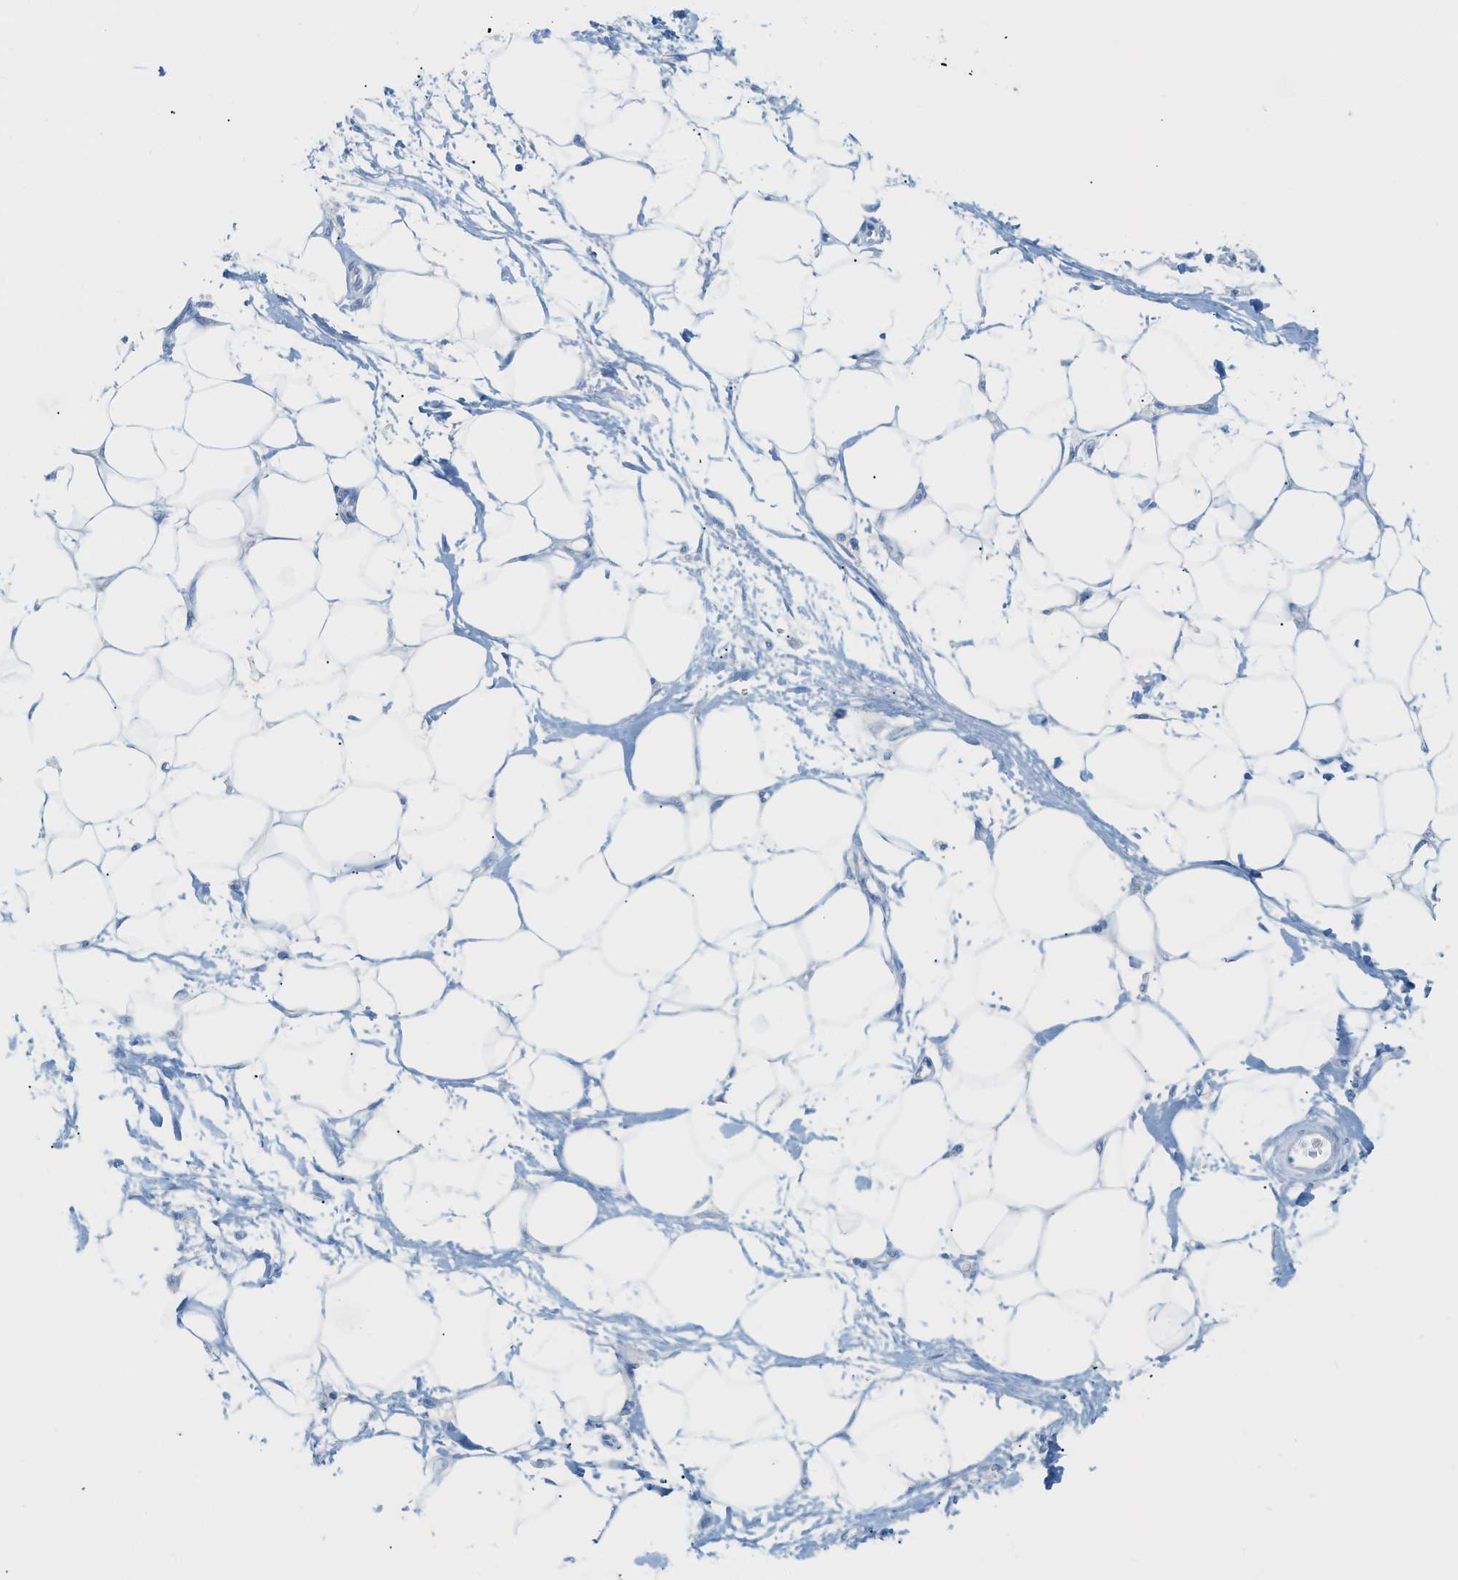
{"staining": {"intensity": "negative", "quantity": "none", "location": "none"}, "tissue": "adipose tissue", "cell_type": "Adipocytes", "image_type": "normal", "snomed": [{"axis": "morphology", "description": "Normal tissue, NOS"}, {"axis": "morphology", "description": "Urothelial carcinoma, High grade"}, {"axis": "topography", "description": "Vascular tissue"}, {"axis": "topography", "description": "Urinary bladder"}], "caption": "This is an immunohistochemistry histopathology image of unremarkable adipose tissue. There is no staining in adipocytes.", "gene": "PAPPA", "patient": {"sex": "female", "age": 56}}